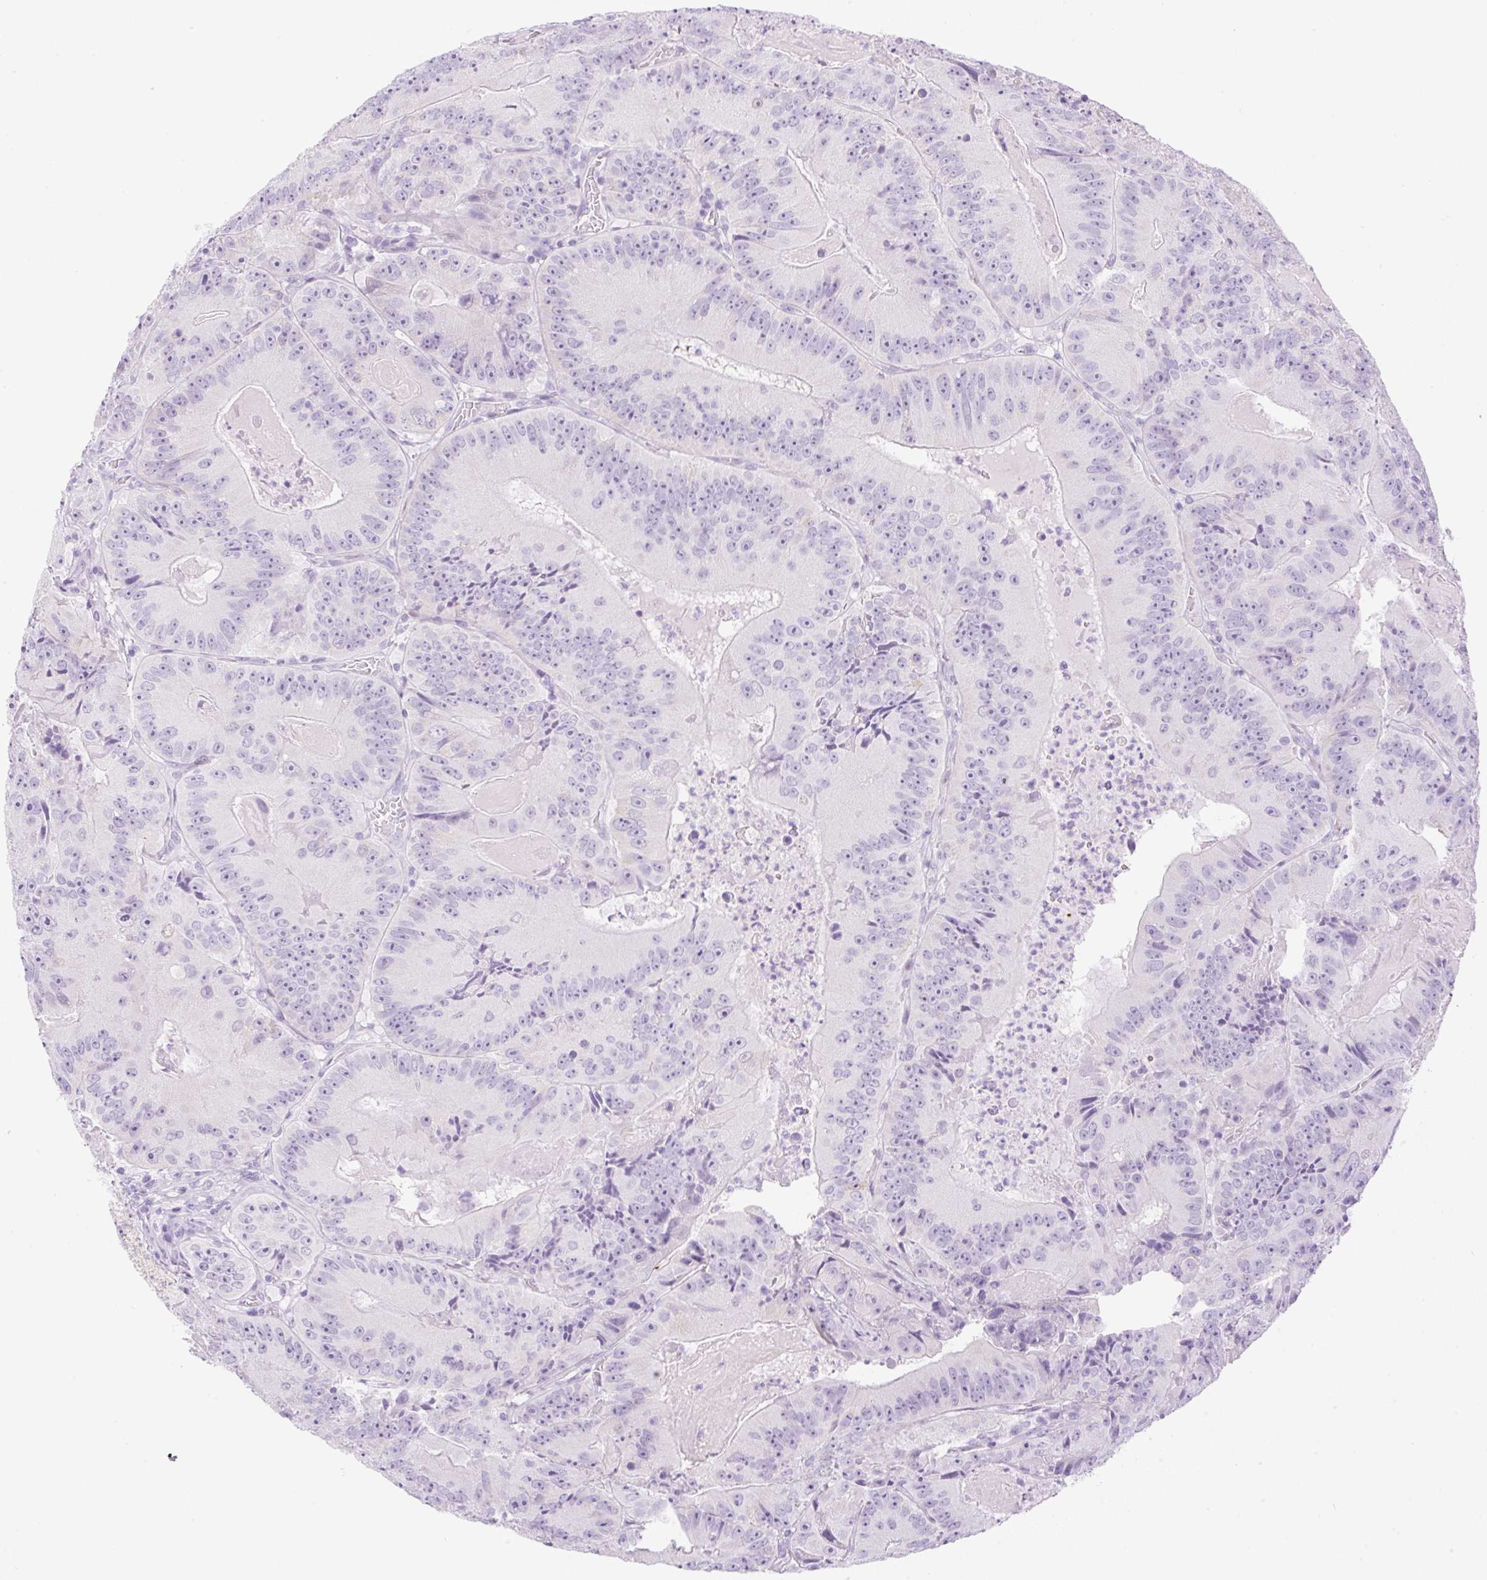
{"staining": {"intensity": "negative", "quantity": "none", "location": "none"}, "tissue": "colorectal cancer", "cell_type": "Tumor cells", "image_type": "cancer", "snomed": [{"axis": "morphology", "description": "Adenocarcinoma, NOS"}, {"axis": "topography", "description": "Colon"}], "caption": "Immunohistochemistry (IHC) of adenocarcinoma (colorectal) reveals no positivity in tumor cells.", "gene": "SPRR4", "patient": {"sex": "female", "age": 86}}